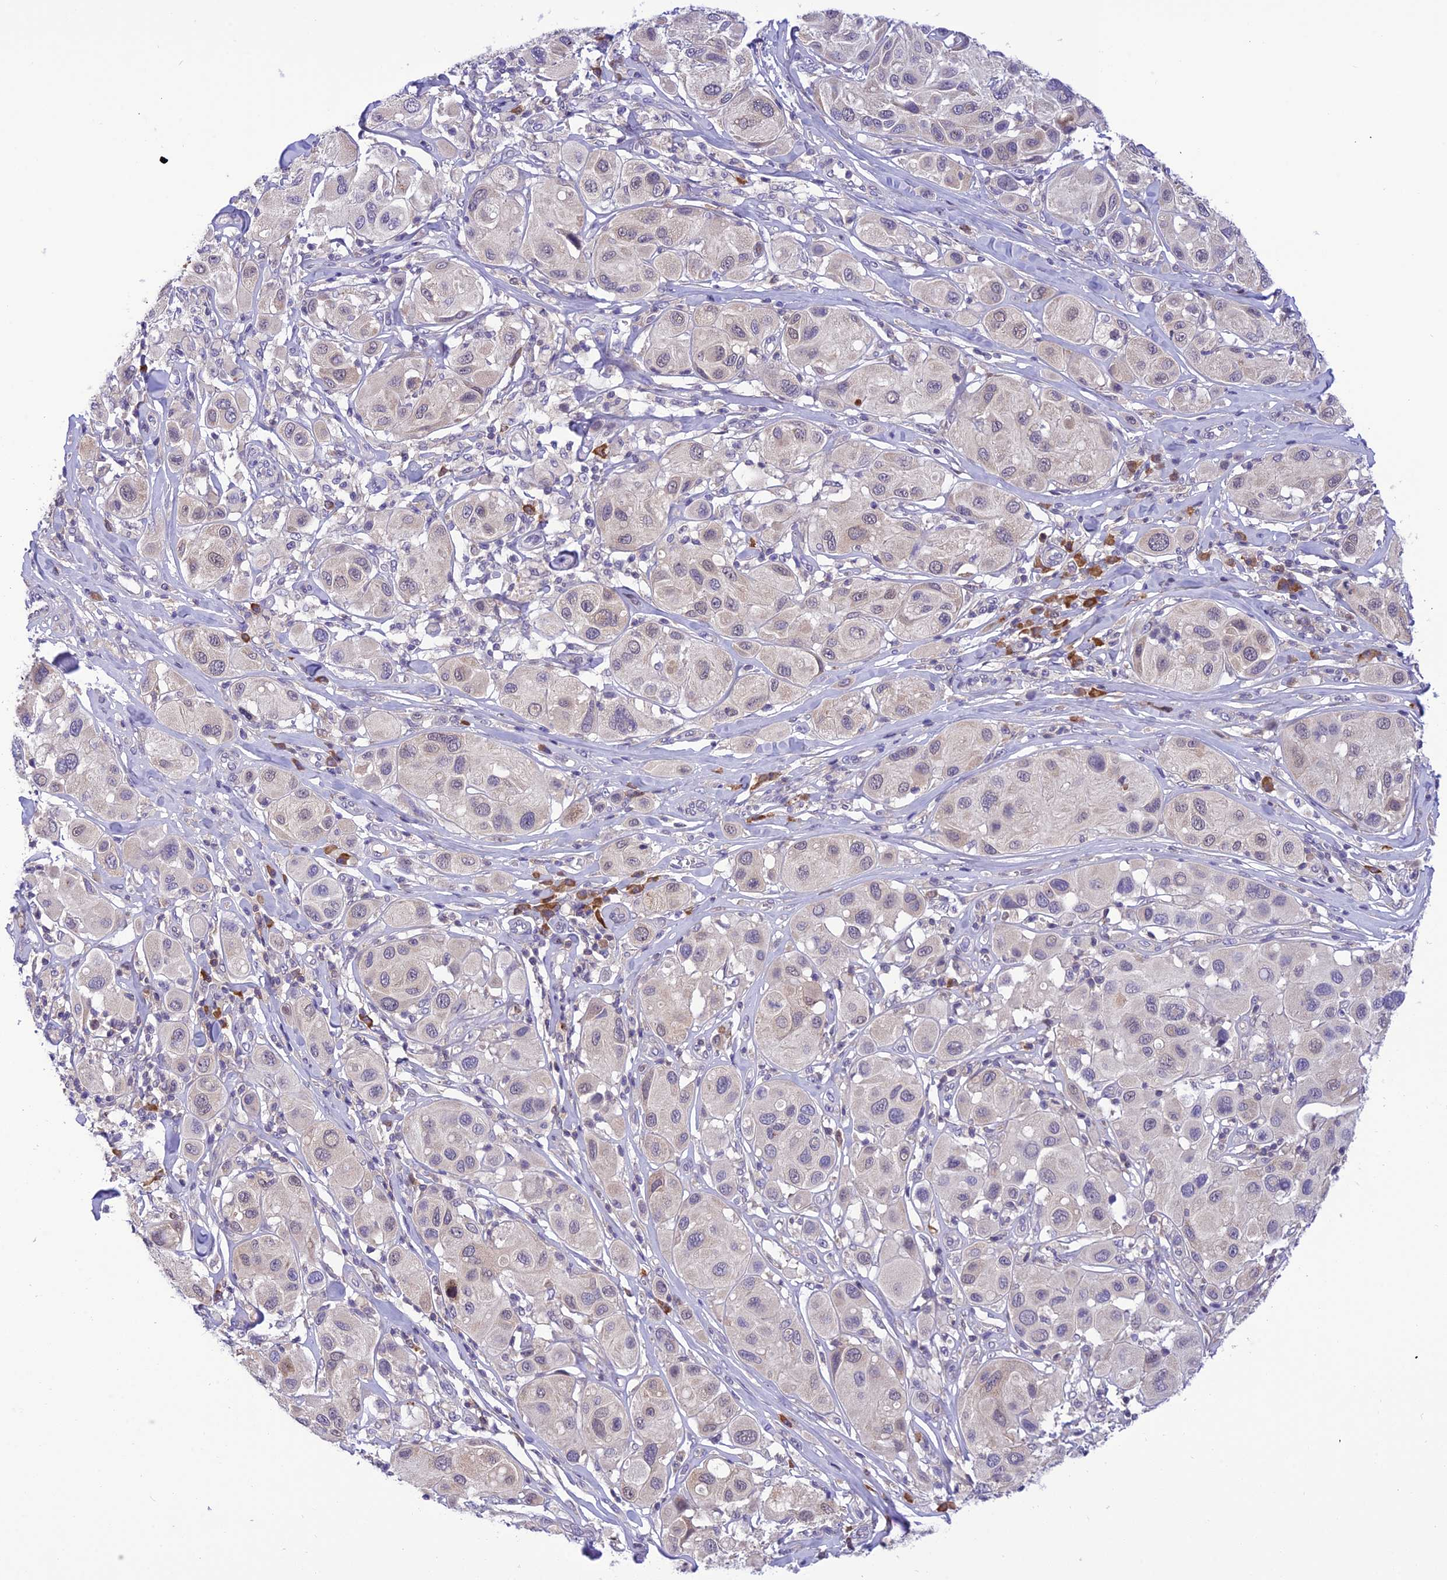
{"staining": {"intensity": "negative", "quantity": "none", "location": "none"}, "tissue": "melanoma", "cell_type": "Tumor cells", "image_type": "cancer", "snomed": [{"axis": "morphology", "description": "Malignant melanoma, Metastatic site"}, {"axis": "topography", "description": "Skin"}], "caption": "High power microscopy histopathology image of an immunohistochemistry histopathology image of malignant melanoma (metastatic site), revealing no significant staining in tumor cells.", "gene": "RNF126", "patient": {"sex": "male", "age": 41}}